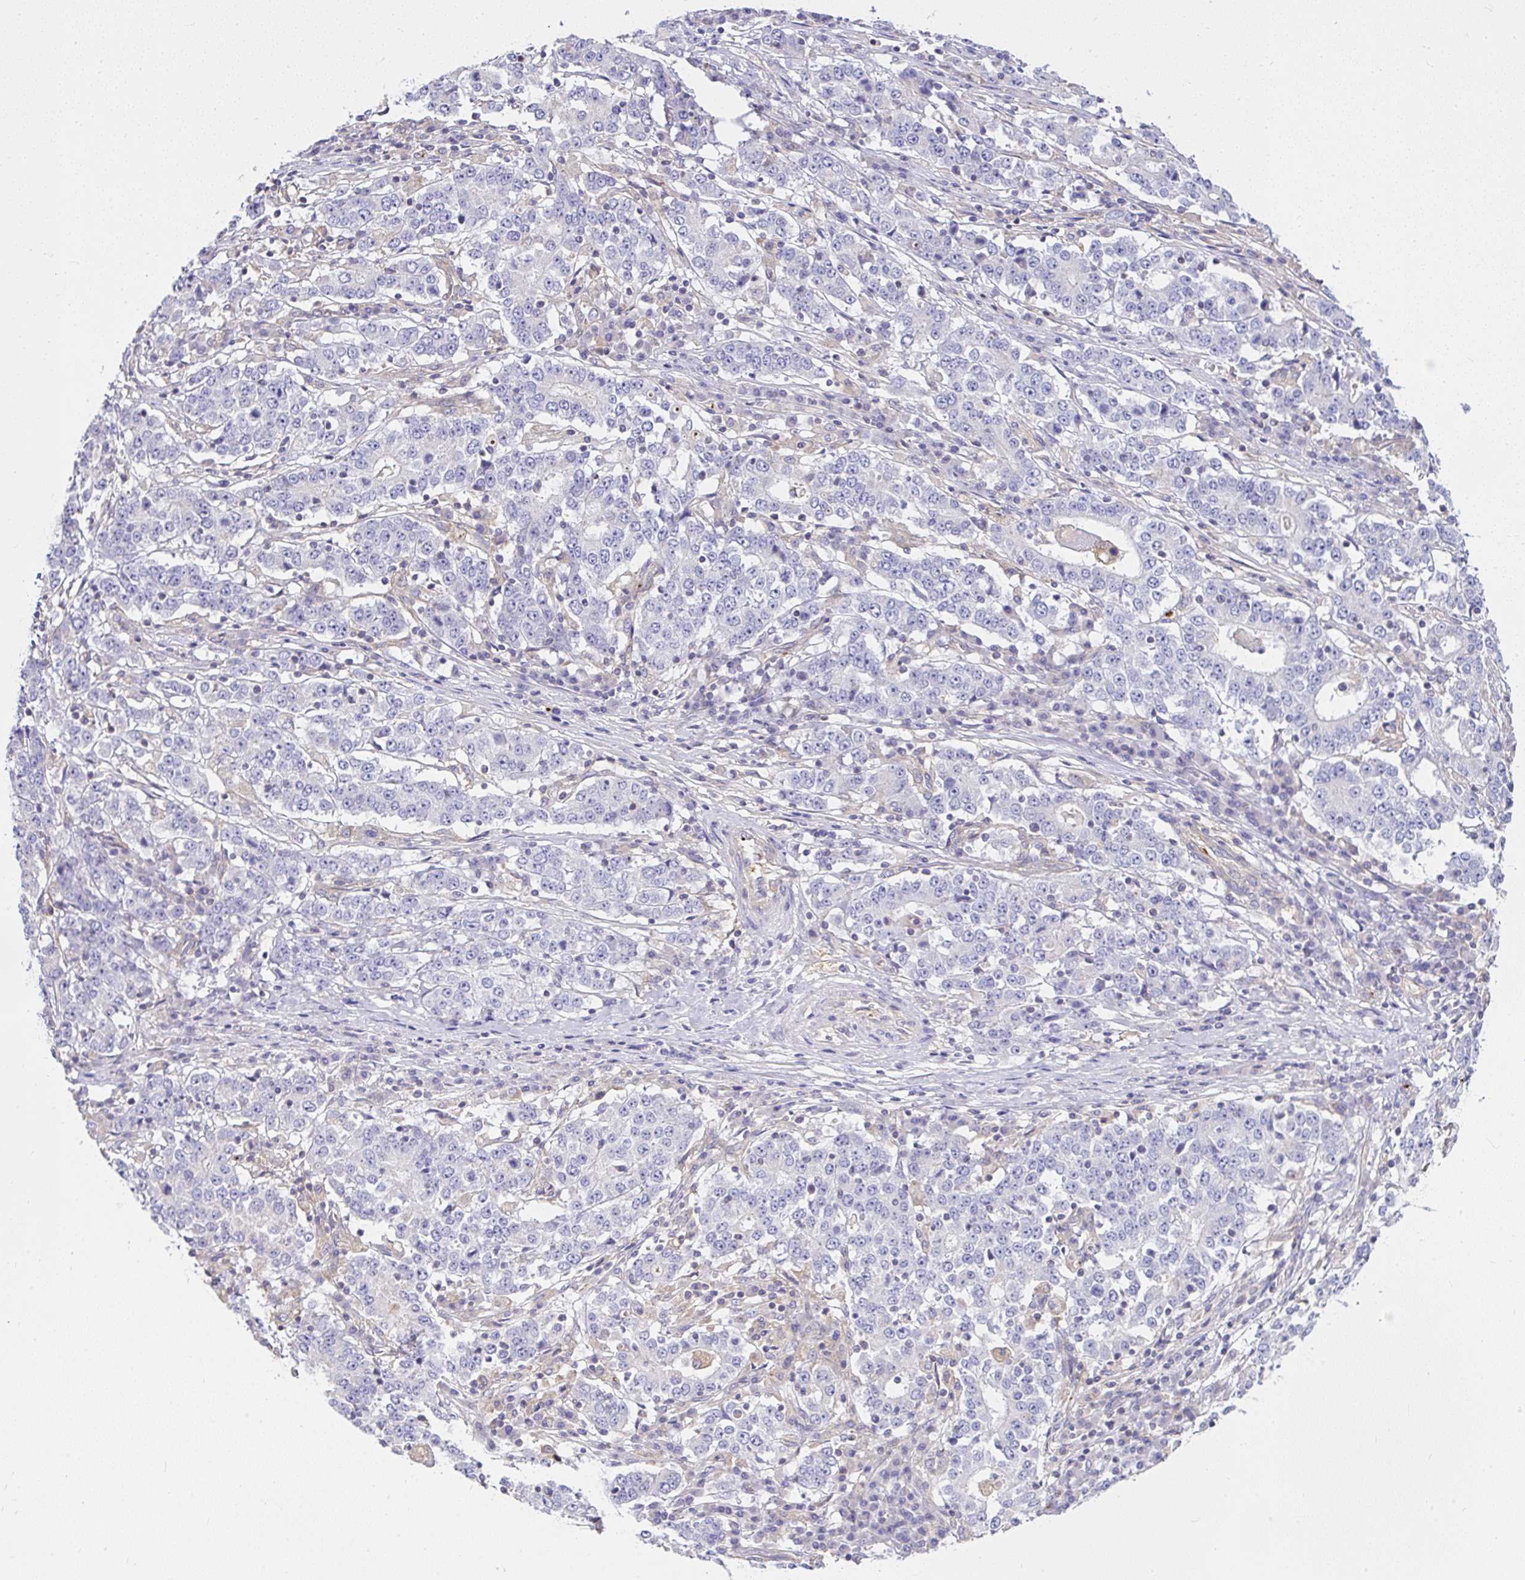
{"staining": {"intensity": "negative", "quantity": "none", "location": "none"}, "tissue": "stomach cancer", "cell_type": "Tumor cells", "image_type": "cancer", "snomed": [{"axis": "morphology", "description": "Adenocarcinoma, NOS"}, {"axis": "topography", "description": "Stomach"}], "caption": "DAB immunohistochemical staining of human stomach cancer exhibits no significant expression in tumor cells.", "gene": "CCDC142", "patient": {"sex": "male", "age": 59}}